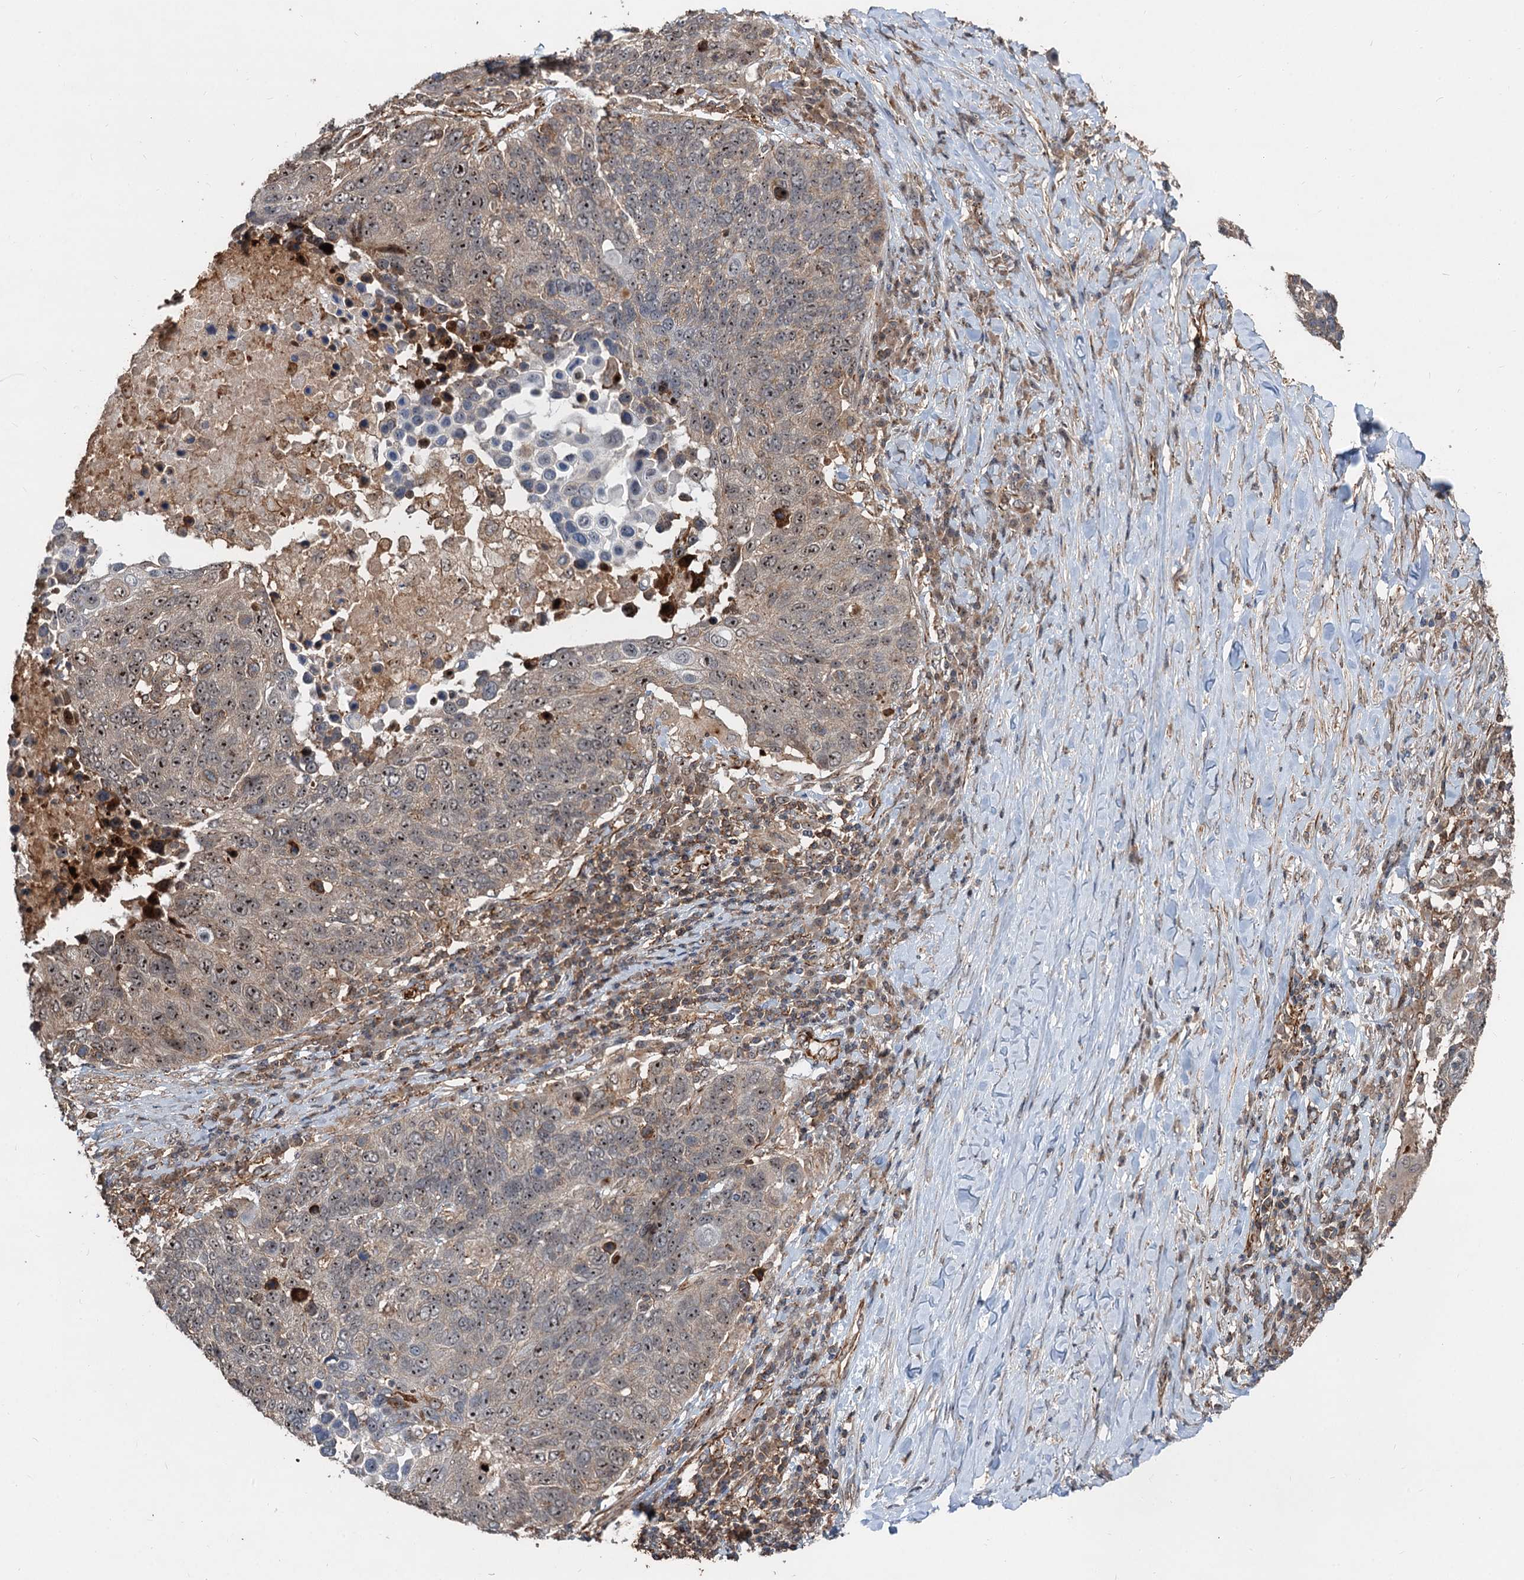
{"staining": {"intensity": "moderate", "quantity": ">75%", "location": "nuclear"}, "tissue": "lung cancer", "cell_type": "Tumor cells", "image_type": "cancer", "snomed": [{"axis": "morphology", "description": "Normal tissue, NOS"}, {"axis": "morphology", "description": "Squamous cell carcinoma, NOS"}, {"axis": "topography", "description": "Lymph node"}, {"axis": "topography", "description": "Lung"}], "caption": "Squamous cell carcinoma (lung) stained with a brown dye reveals moderate nuclear positive staining in approximately >75% of tumor cells.", "gene": "TMA16", "patient": {"sex": "male", "age": 66}}